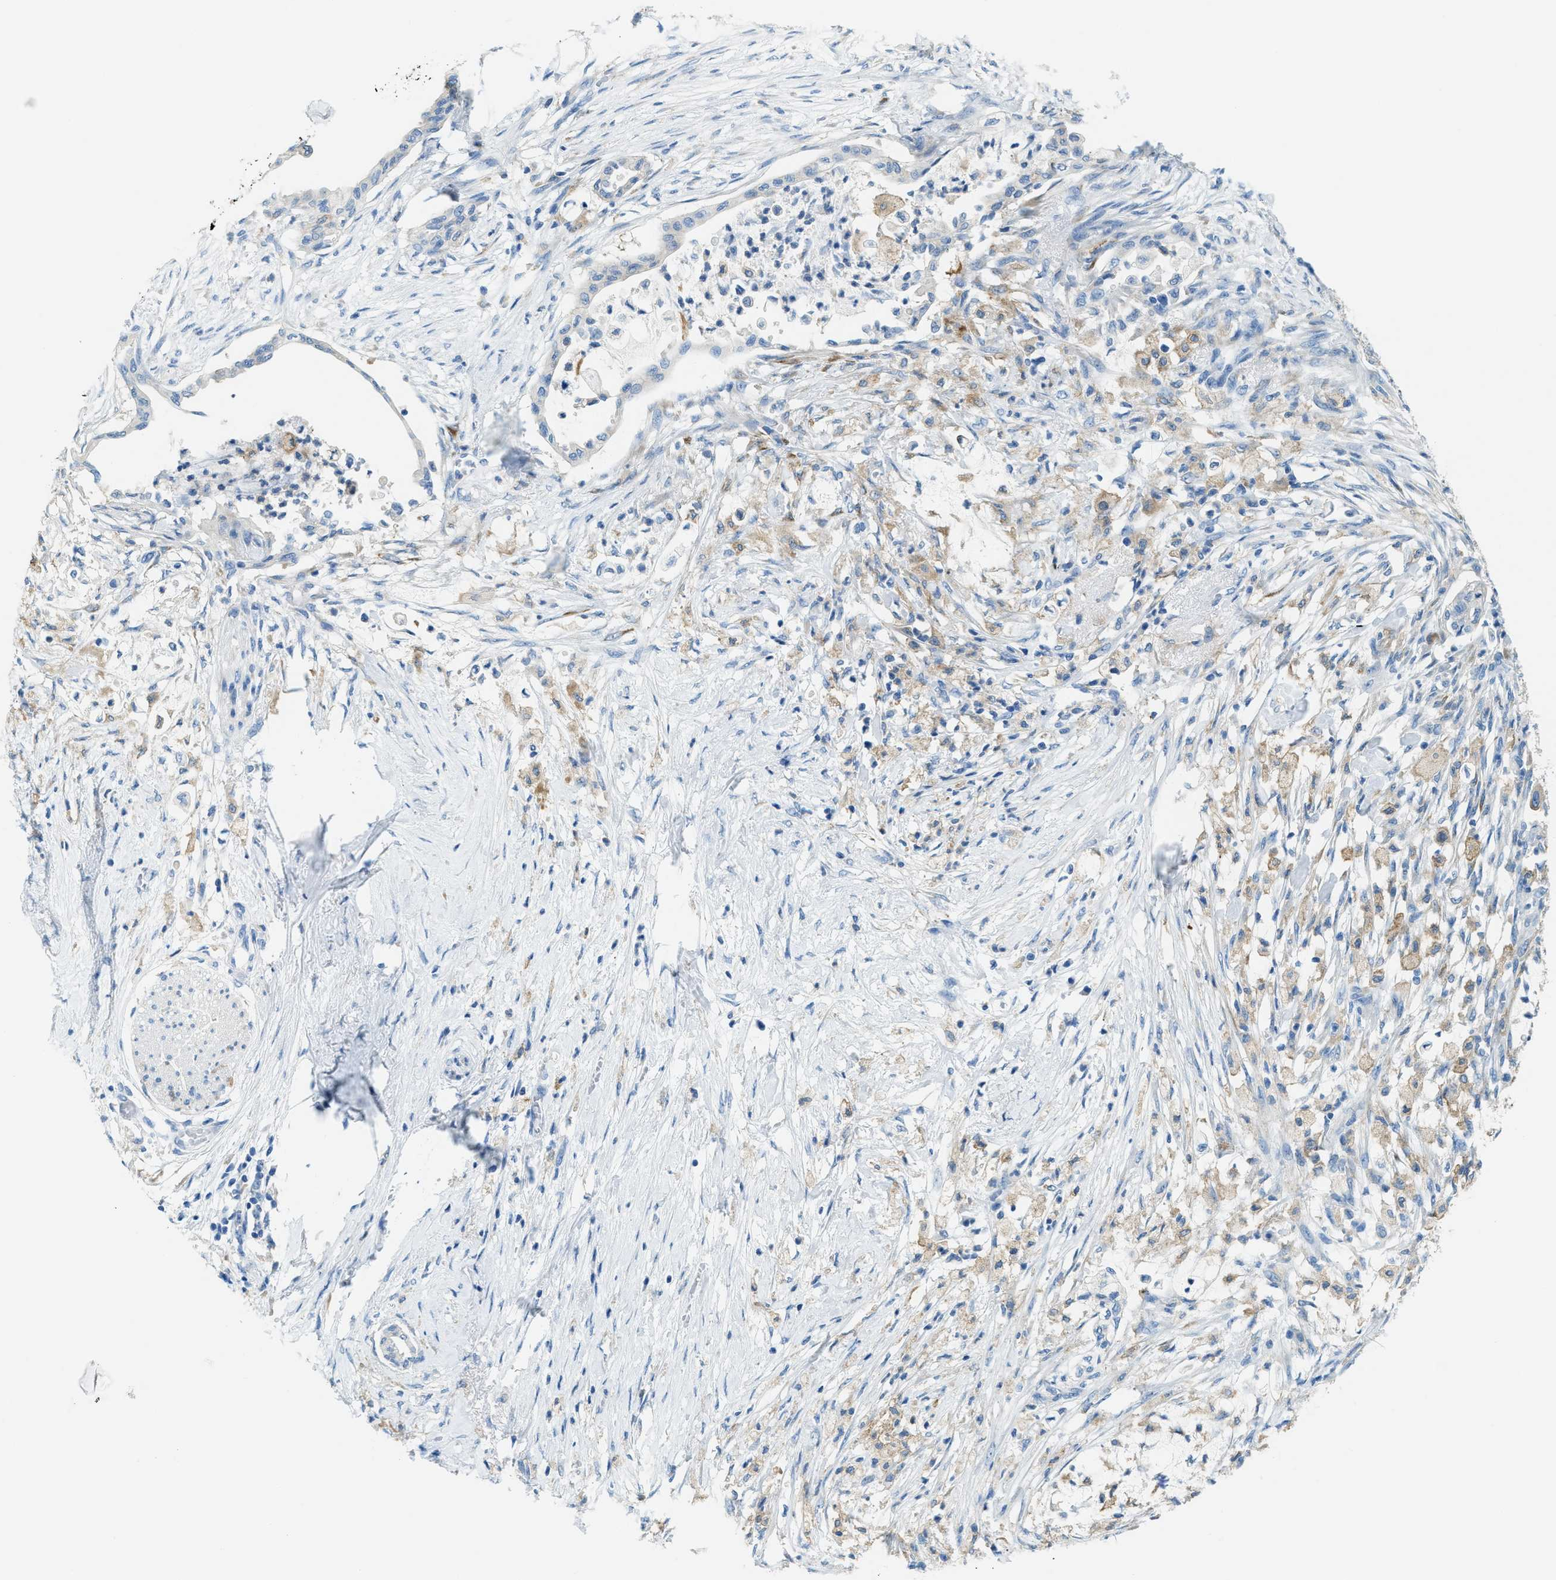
{"staining": {"intensity": "negative", "quantity": "none", "location": "none"}, "tissue": "pancreatic cancer", "cell_type": "Tumor cells", "image_type": "cancer", "snomed": [{"axis": "morphology", "description": "Normal tissue, NOS"}, {"axis": "morphology", "description": "Adenocarcinoma, NOS"}, {"axis": "topography", "description": "Pancreas"}, {"axis": "topography", "description": "Duodenum"}], "caption": "Pancreatic cancer (adenocarcinoma) was stained to show a protein in brown. There is no significant expression in tumor cells.", "gene": "MATCAP2", "patient": {"sex": "female", "age": 60}}